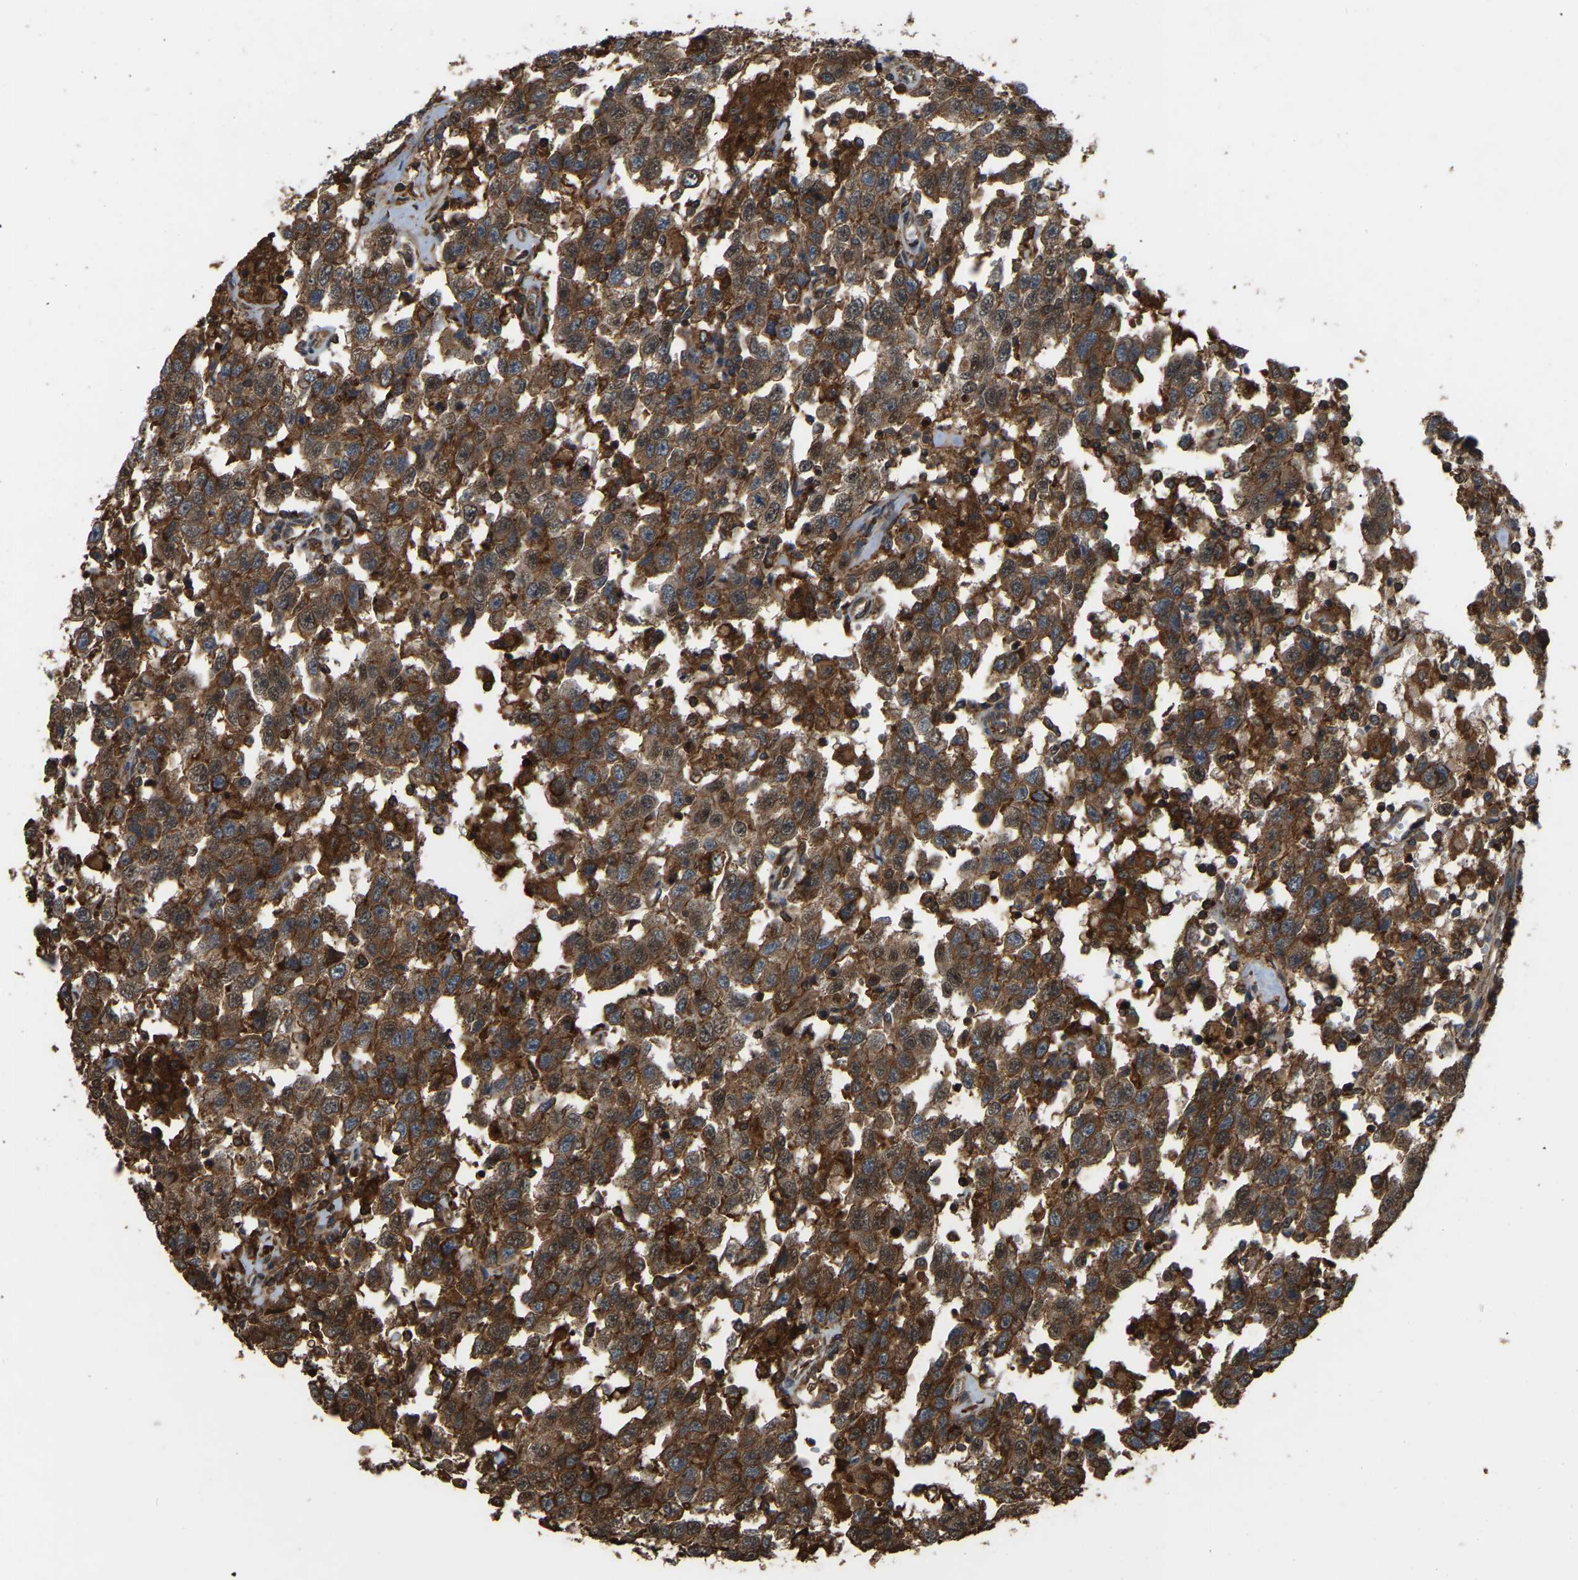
{"staining": {"intensity": "moderate", "quantity": ">75%", "location": "cytoplasmic/membranous"}, "tissue": "testis cancer", "cell_type": "Tumor cells", "image_type": "cancer", "snomed": [{"axis": "morphology", "description": "Seminoma, NOS"}, {"axis": "topography", "description": "Testis"}], "caption": "About >75% of tumor cells in human testis seminoma reveal moderate cytoplasmic/membranous protein positivity as visualized by brown immunohistochemical staining.", "gene": "SAMD9L", "patient": {"sex": "male", "age": 41}}